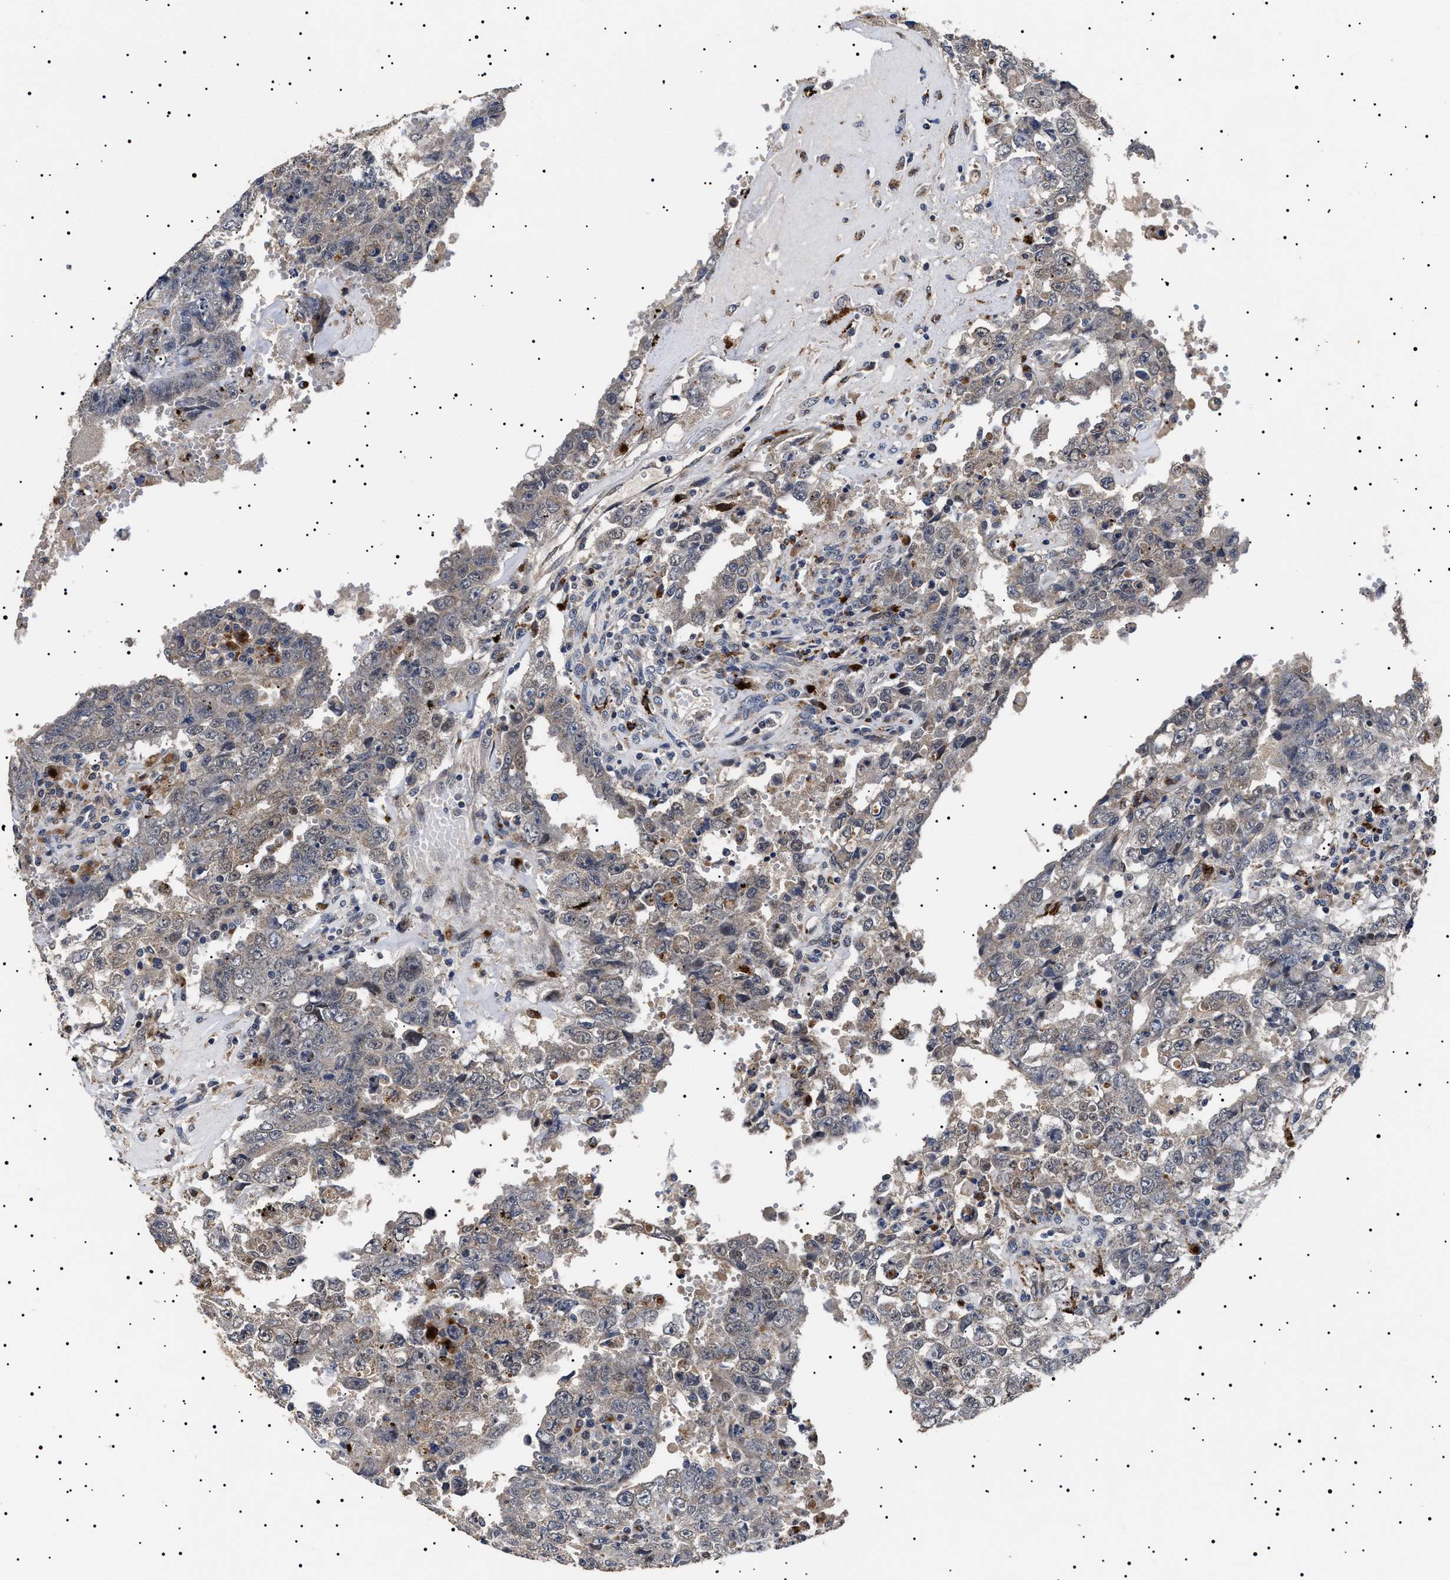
{"staining": {"intensity": "weak", "quantity": "<25%", "location": "cytoplasmic/membranous"}, "tissue": "testis cancer", "cell_type": "Tumor cells", "image_type": "cancer", "snomed": [{"axis": "morphology", "description": "Carcinoma, Embryonal, NOS"}, {"axis": "topography", "description": "Testis"}], "caption": "A photomicrograph of testis embryonal carcinoma stained for a protein exhibits no brown staining in tumor cells. The staining is performed using DAB (3,3'-diaminobenzidine) brown chromogen with nuclei counter-stained in using hematoxylin.", "gene": "RAB34", "patient": {"sex": "male", "age": 26}}